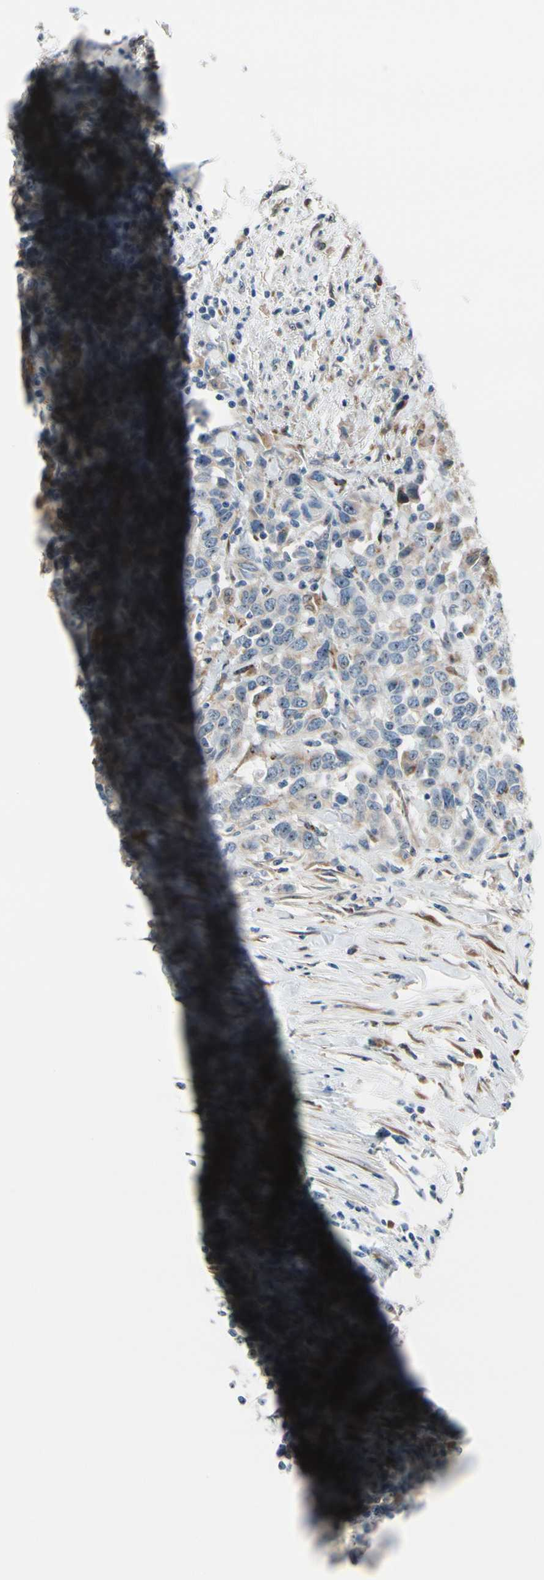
{"staining": {"intensity": "weak", "quantity": ">75%", "location": "cytoplasmic/membranous"}, "tissue": "urothelial cancer", "cell_type": "Tumor cells", "image_type": "cancer", "snomed": [{"axis": "morphology", "description": "Urothelial carcinoma, High grade"}, {"axis": "topography", "description": "Urinary bladder"}], "caption": "A brown stain highlights weak cytoplasmic/membranous expression of a protein in urothelial cancer tumor cells.", "gene": "TMED7", "patient": {"sex": "male", "age": 61}}